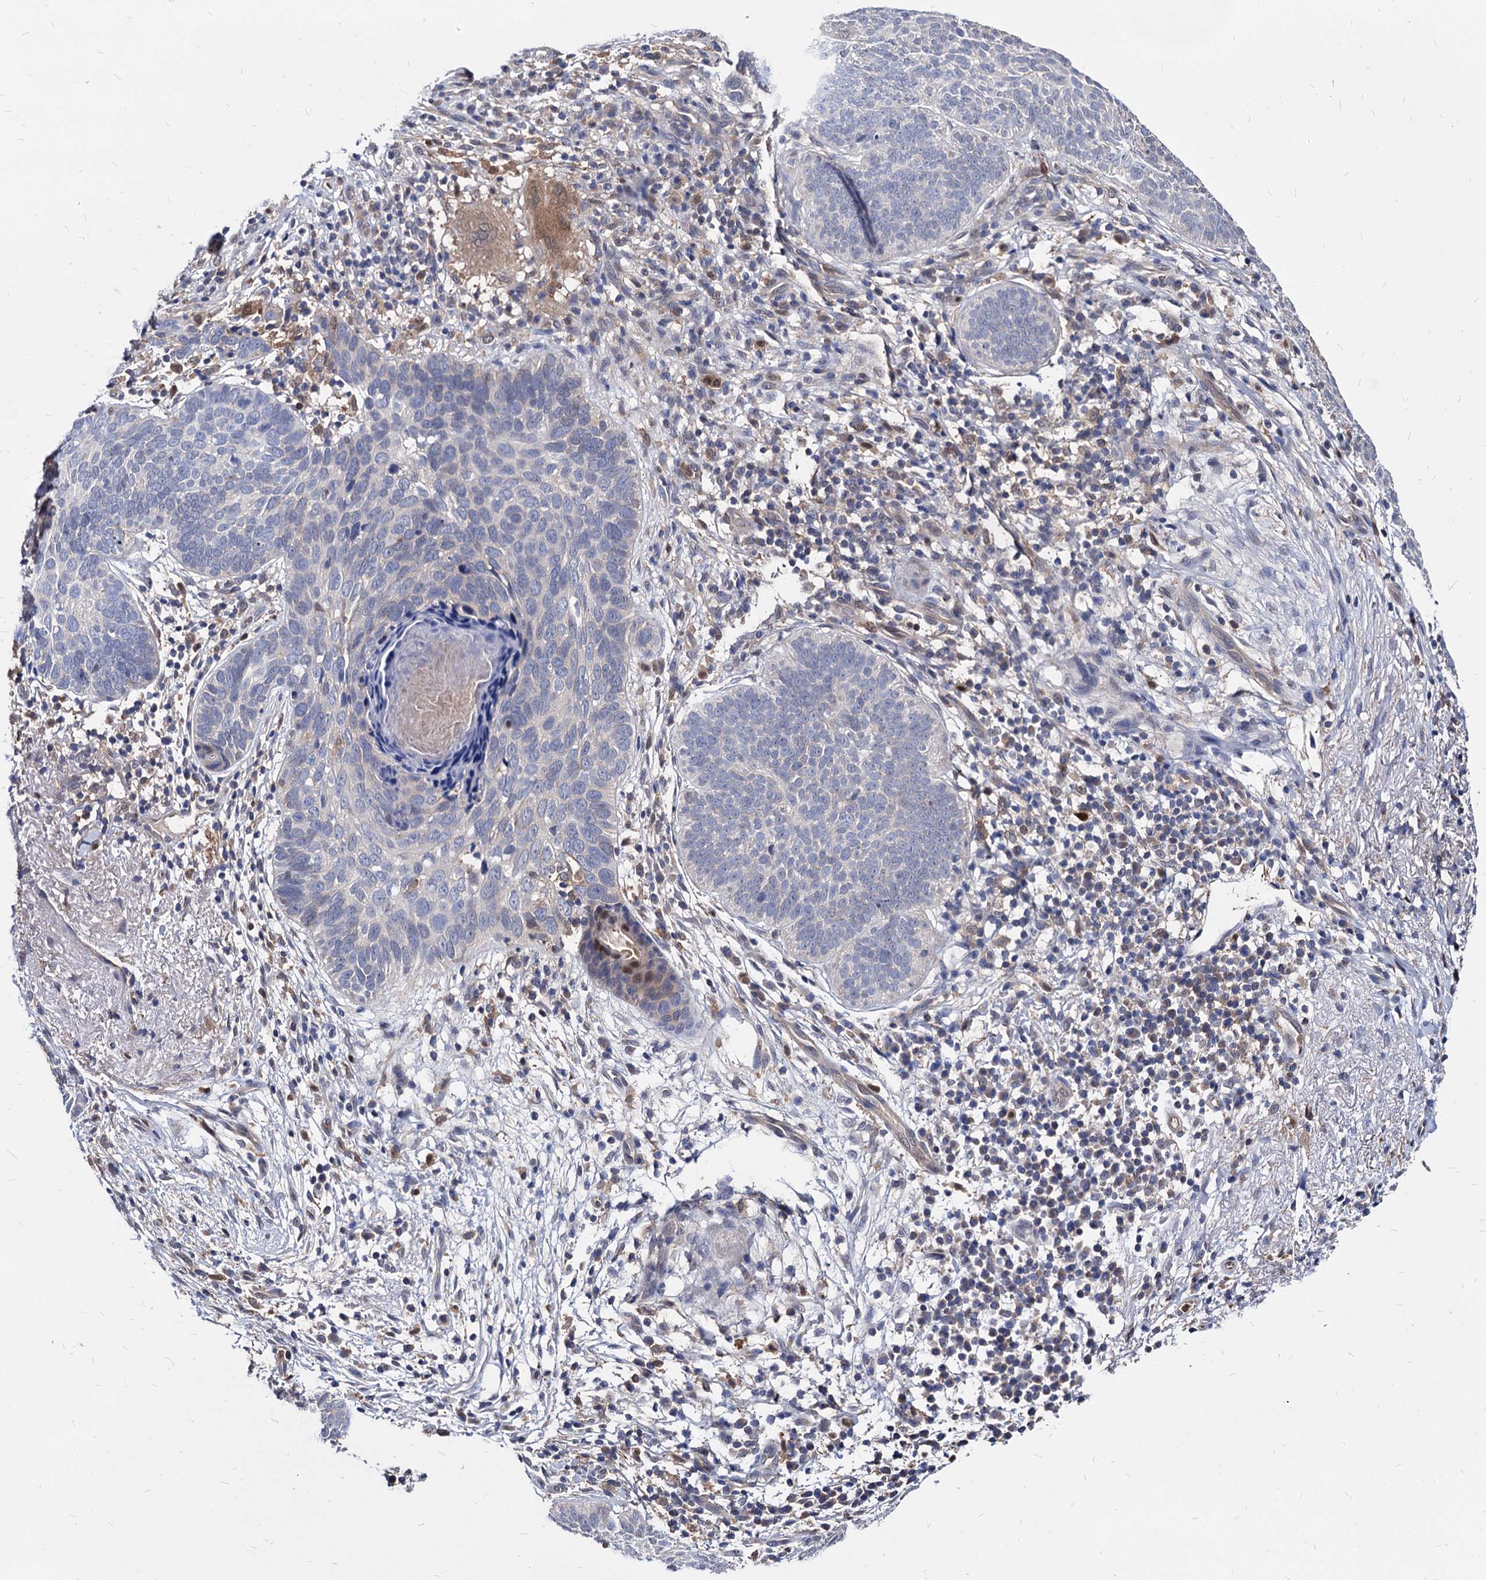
{"staining": {"intensity": "negative", "quantity": "none", "location": "none"}, "tissue": "skin cancer", "cell_type": "Tumor cells", "image_type": "cancer", "snomed": [{"axis": "morphology", "description": "Basal cell carcinoma"}, {"axis": "topography", "description": "Skin"}], "caption": "Human basal cell carcinoma (skin) stained for a protein using IHC exhibits no staining in tumor cells.", "gene": "CPPED1", "patient": {"sex": "male", "age": 85}}